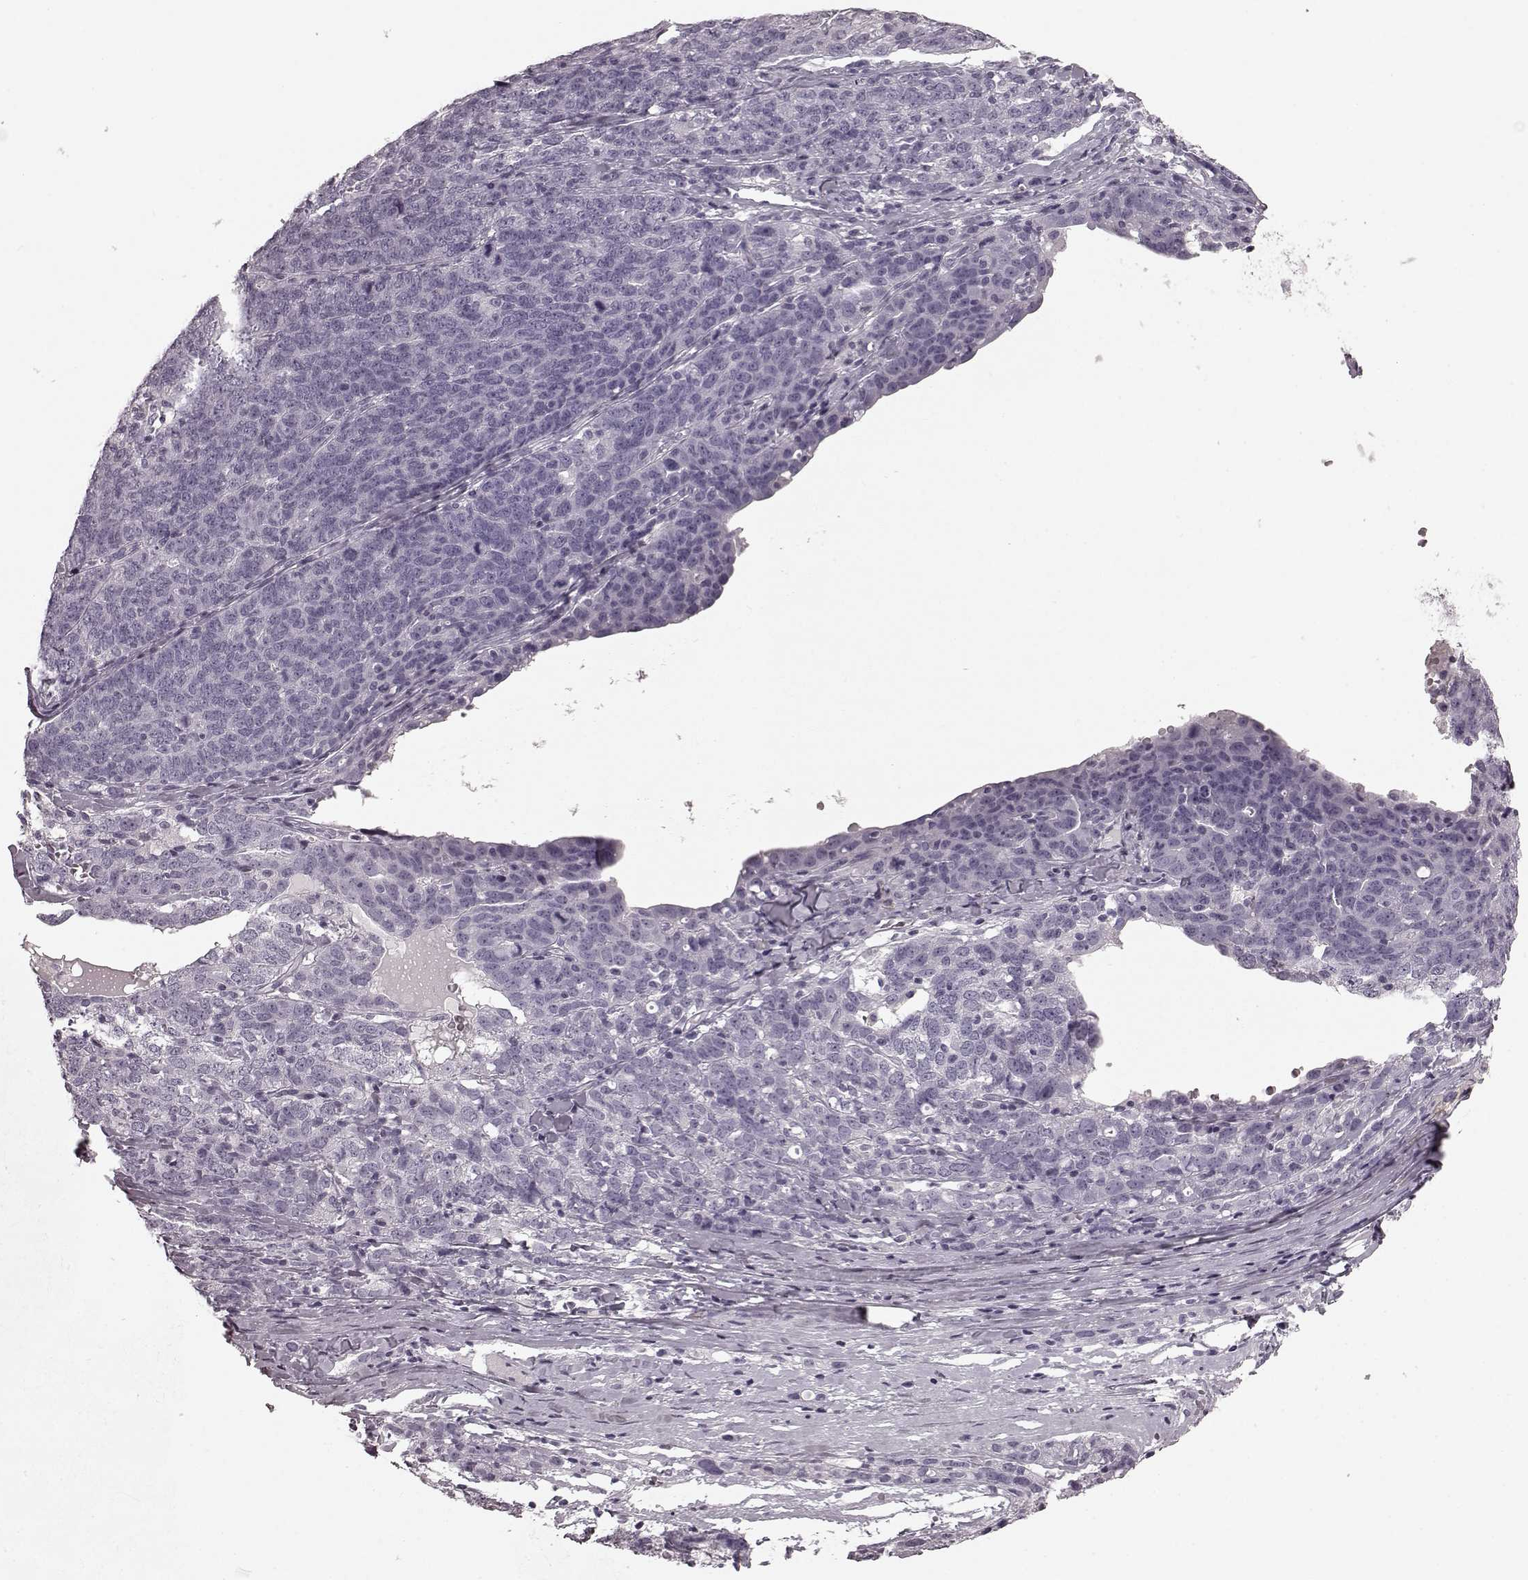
{"staining": {"intensity": "negative", "quantity": "none", "location": "none"}, "tissue": "ovarian cancer", "cell_type": "Tumor cells", "image_type": "cancer", "snomed": [{"axis": "morphology", "description": "Cystadenocarcinoma, serous, NOS"}, {"axis": "topography", "description": "Ovary"}], "caption": "Tumor cells show no significant protein staining in ovarian cancer (serous cystadenocarcinoma). Nuclei are stained in blue.", "gene": "CST7", "patient": {"sex": "female", "age": 71}}